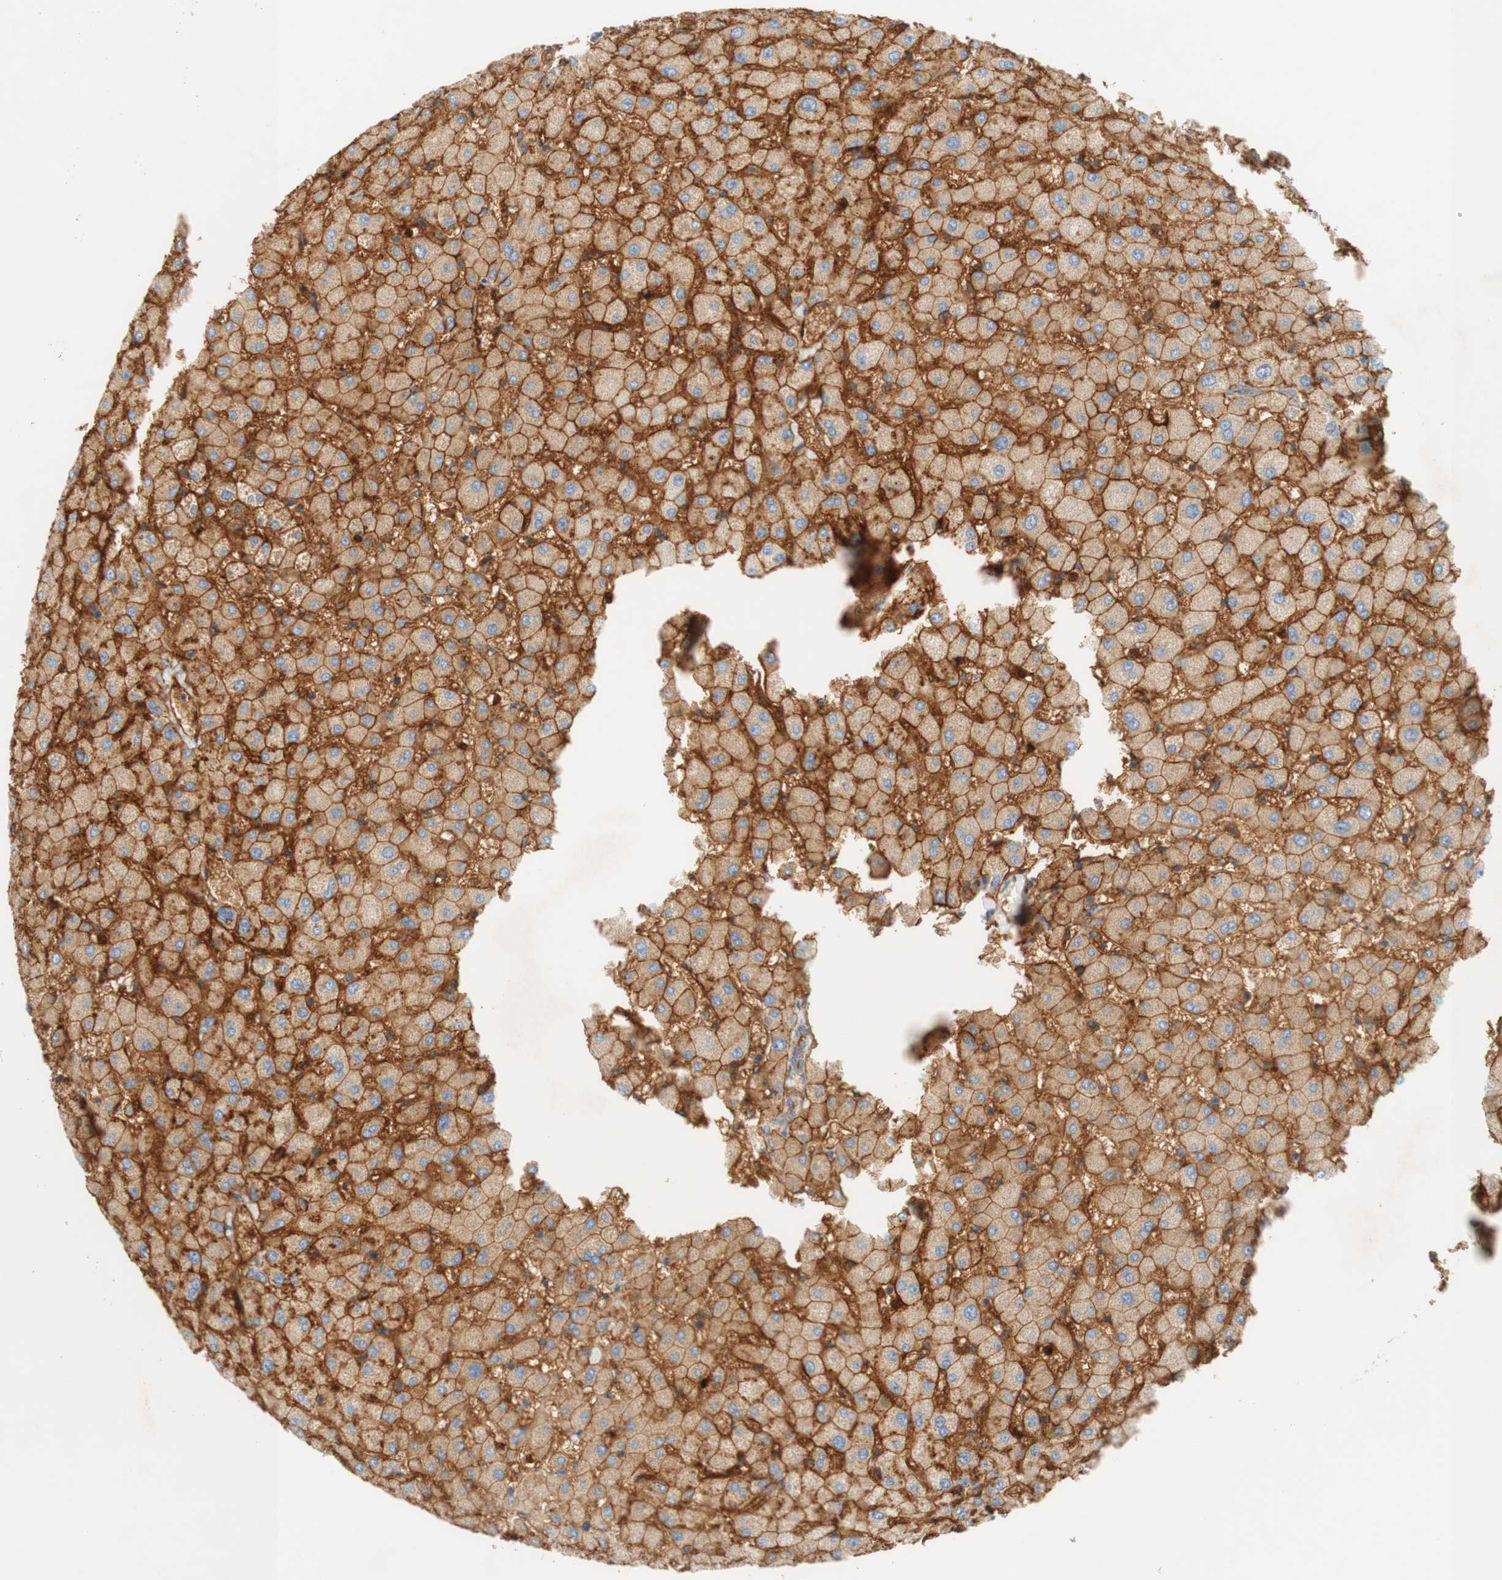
{"staining": {"intensity": "weak", "quantity": "<25%", "location": "cytoplasmic/membranous"}, "tissue": "liver", "cell_type": "Cholangiocytes", "image_type": "normal", "snomed": [{"axis": "morphology", "description": "Normal tissue, NOS"}, {"axis": "topography", "description": "Liver"}], "caption": "A high-resolution image shows immunohistochemistry (IHC) staining of unremarkable liver, which demonstrates no significant expression in cholangiocytes. (Brightfield microscopy of DAB (3,3'-diaminobenzidine) IHC at high magnification).", "gene": "STOM", "patient": {"sex": "female", "age": 63}}